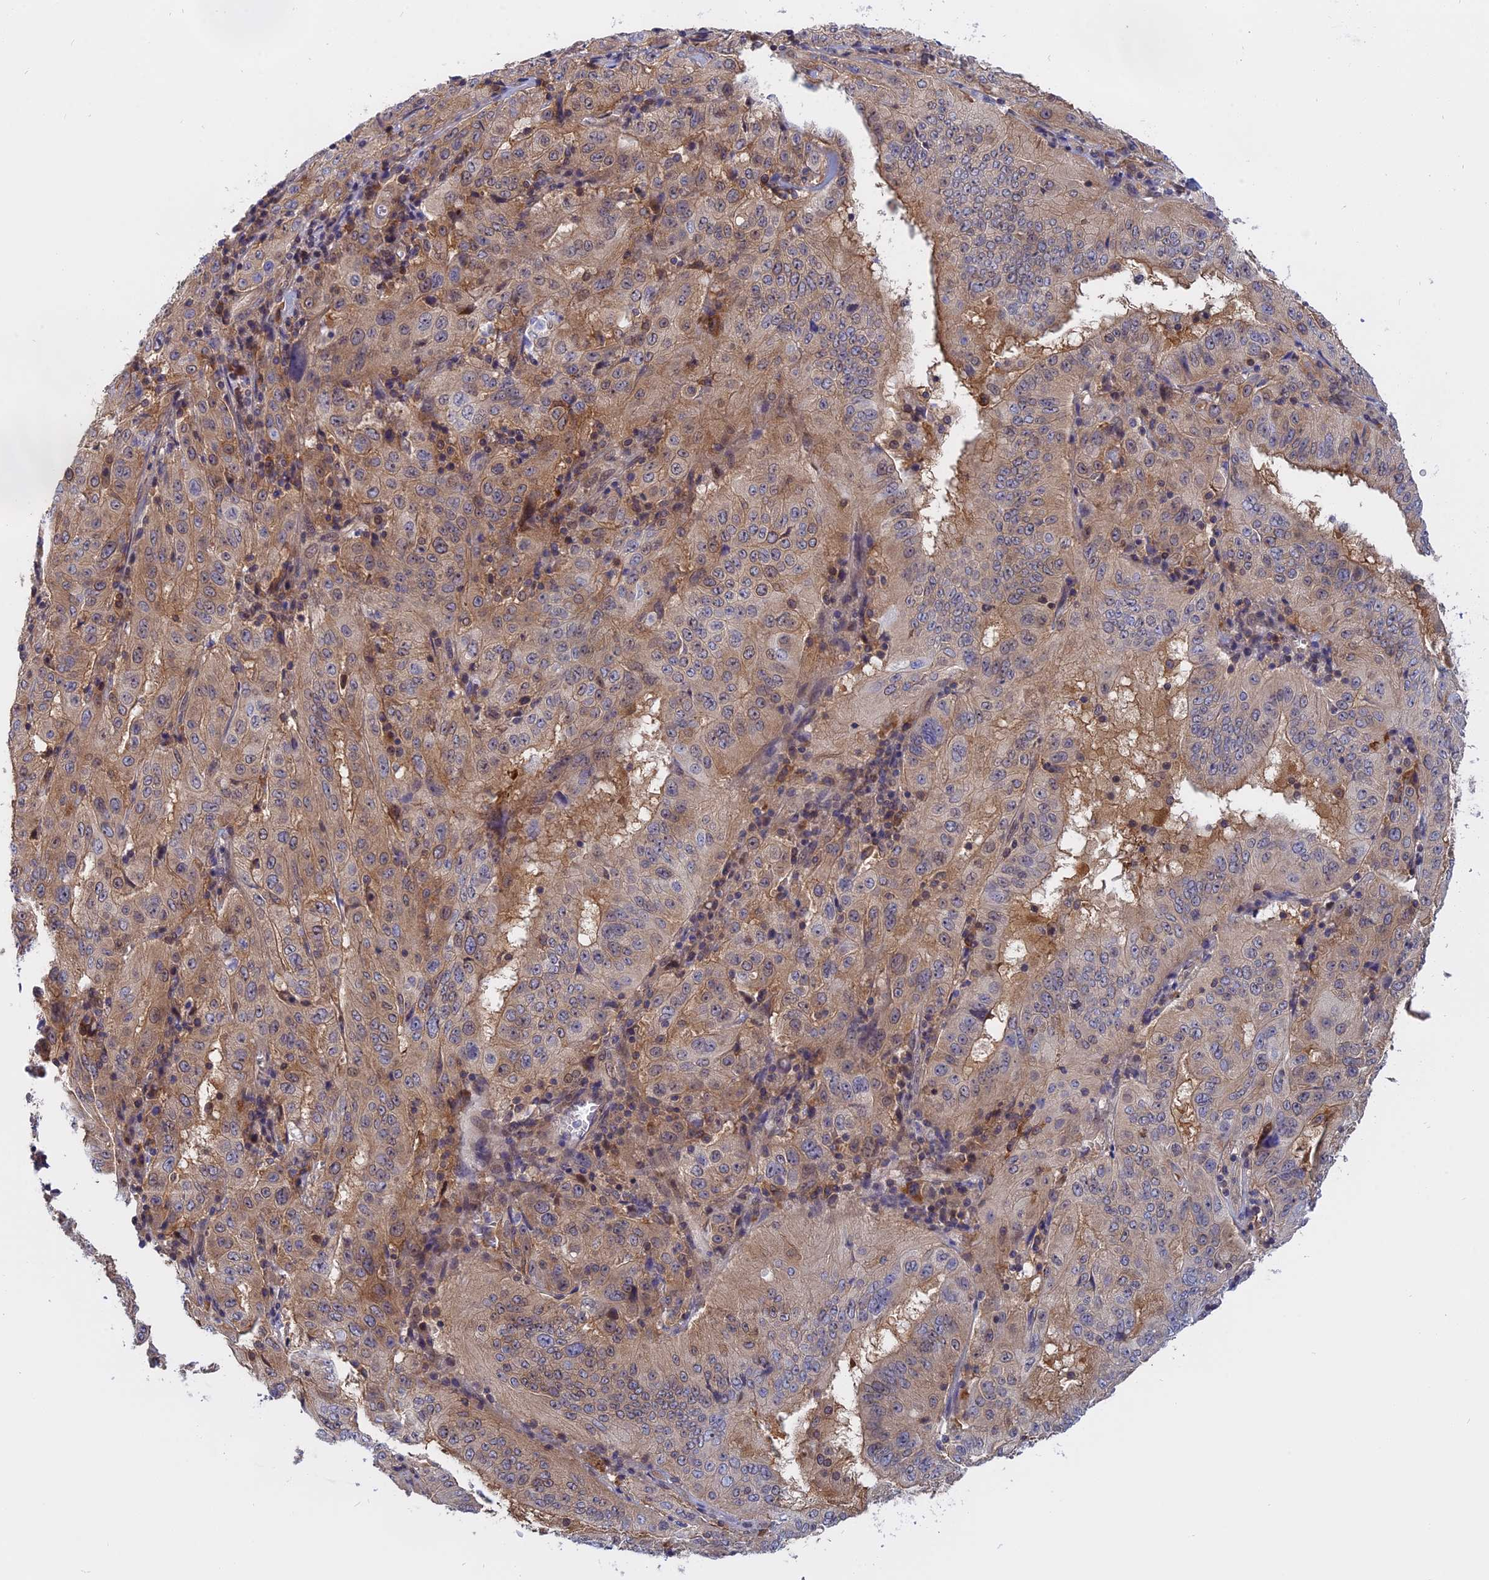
{"staining": {"intensity": "weak", "quantity": ">75%", "location": "cytoplasmic/membranous"}, "tissue": "pancreatic cancer", "cell_type": "Tumor cells", "image_type": "cancer", "snomed": [{"axis": "morphology", "description": "Adenocarcinoma, NOS"}, {"axis": "topography", "description": "Pancreas"}], "caption": "A high-resolution image shows IHC staining of pancreatic cancer, which demonstrates weak cytoplasmic/membranous positivity in approximately >75% of tumor cells.", "gene": "NAA10", "patient": {"sex": "male", "age": 63}}